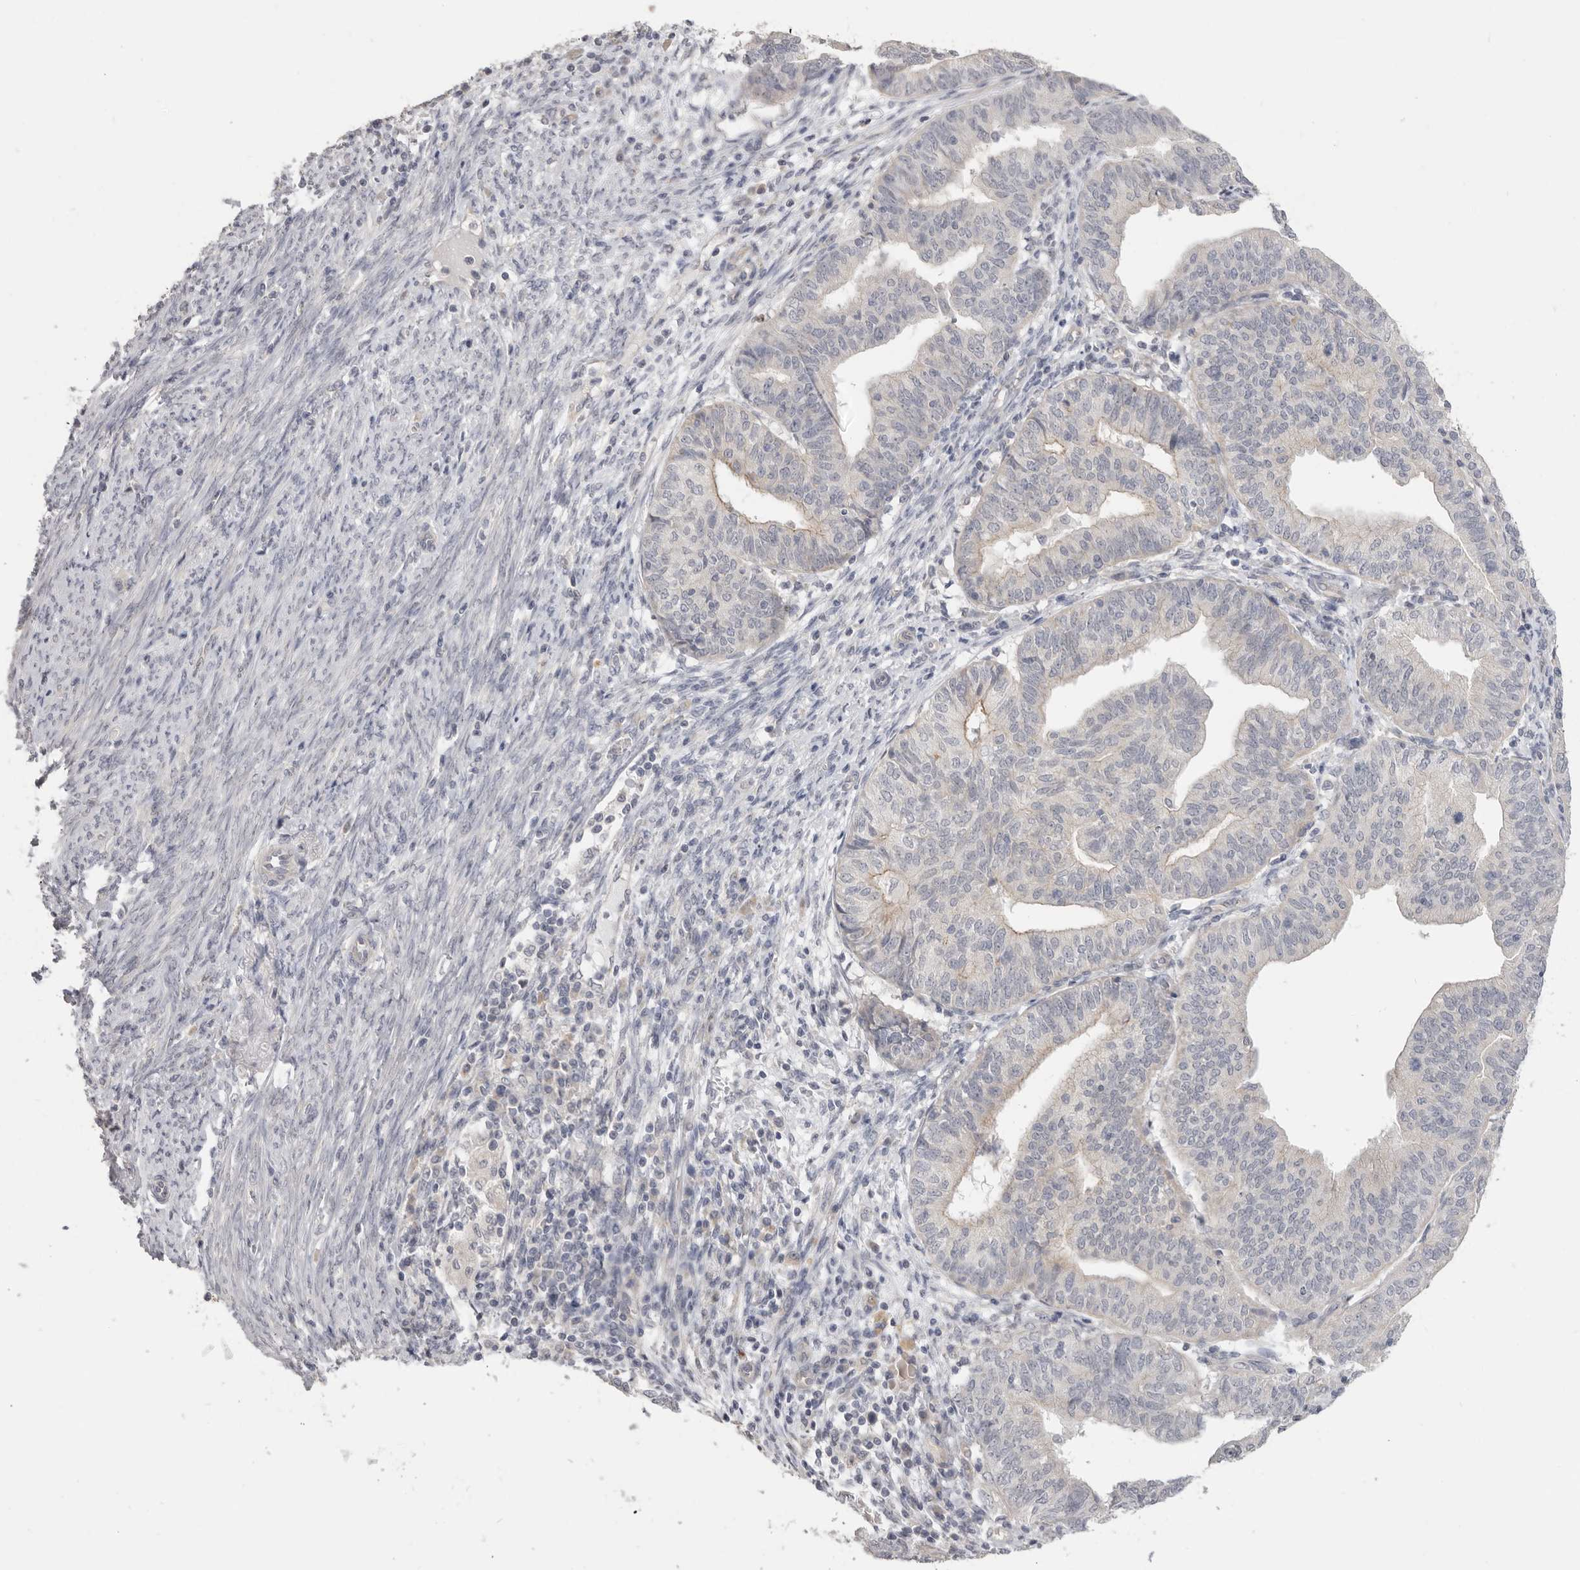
{"staining": {"intensity": "negative", "quantity": "none", "location": "none"}, "tissue": "endometrial cancer", "cell_type": "Tumor cells", "image_type": "cancer", "snomed": [{"axis": "morphology", "description": "Adenocarcinoma, NOS"}, {"axis": "topography", "description": "Uterus"}], "caption": "An immunohistochemistry (IHC) image of adenocarcinoma (endometrial) is shown. There is no staining in tumor cells of adenocarcinoma (endometrial). Nuclei are stained in blue.", "gene": "XIRP1", "patient": {"sex": "female", "age": 77}}